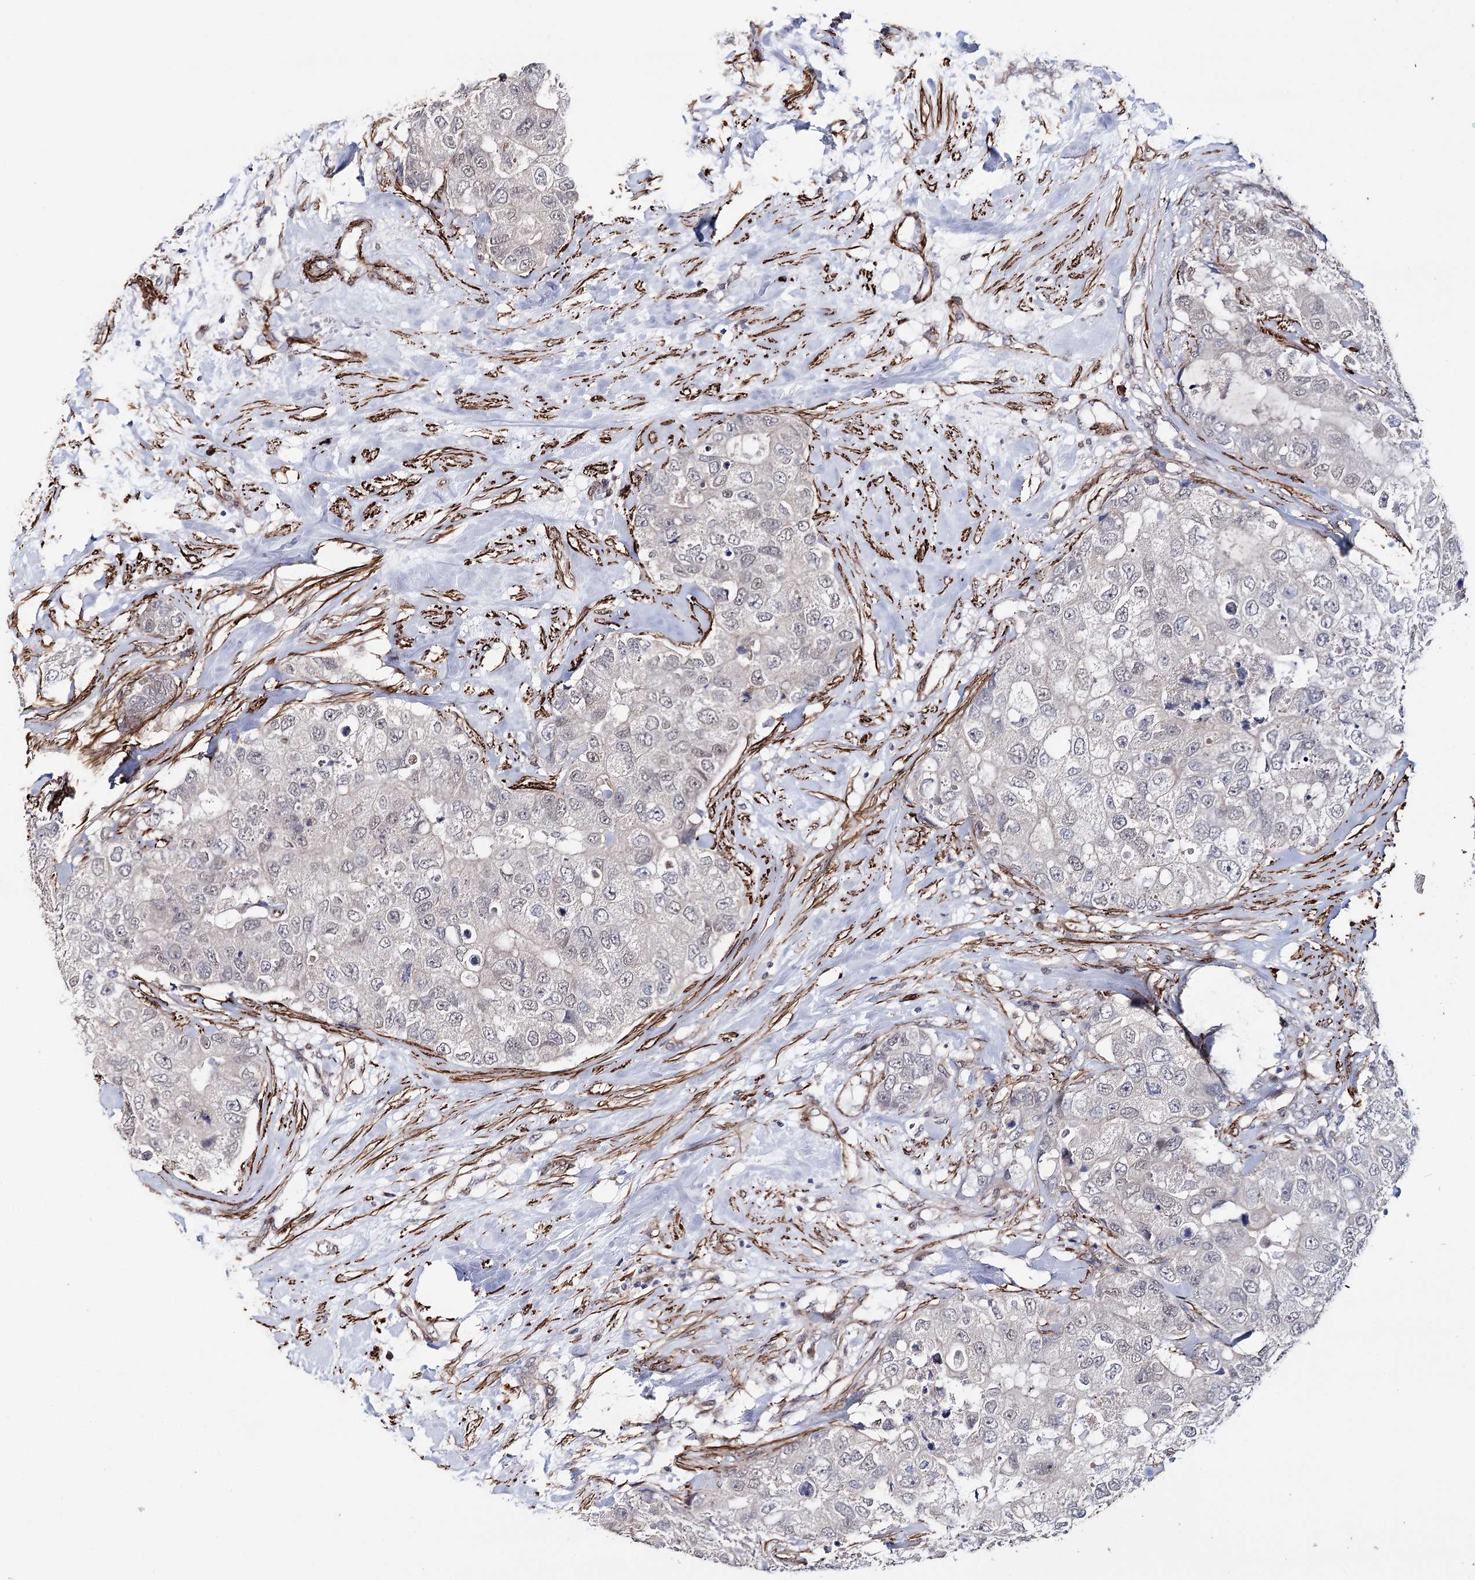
{"staining": {"intensity": "negative", "quantity": "none", "location": "none"}, "tissue": "breast cancer", "cell_type": "Tumor cells", "image_type": "cancer", "snomed": [{"axis": "morphology", "description": "Duct carcinoma"}, {"axis": "topography", "description": "Breast"}], "caption": "Tumor cells are negative for protein expression in human breast cancer (invasive ductal carcinoma). Nuclei are stained in blue.", "gene": "CFAP46", "patient": {"sex": "female", "age": 62}}